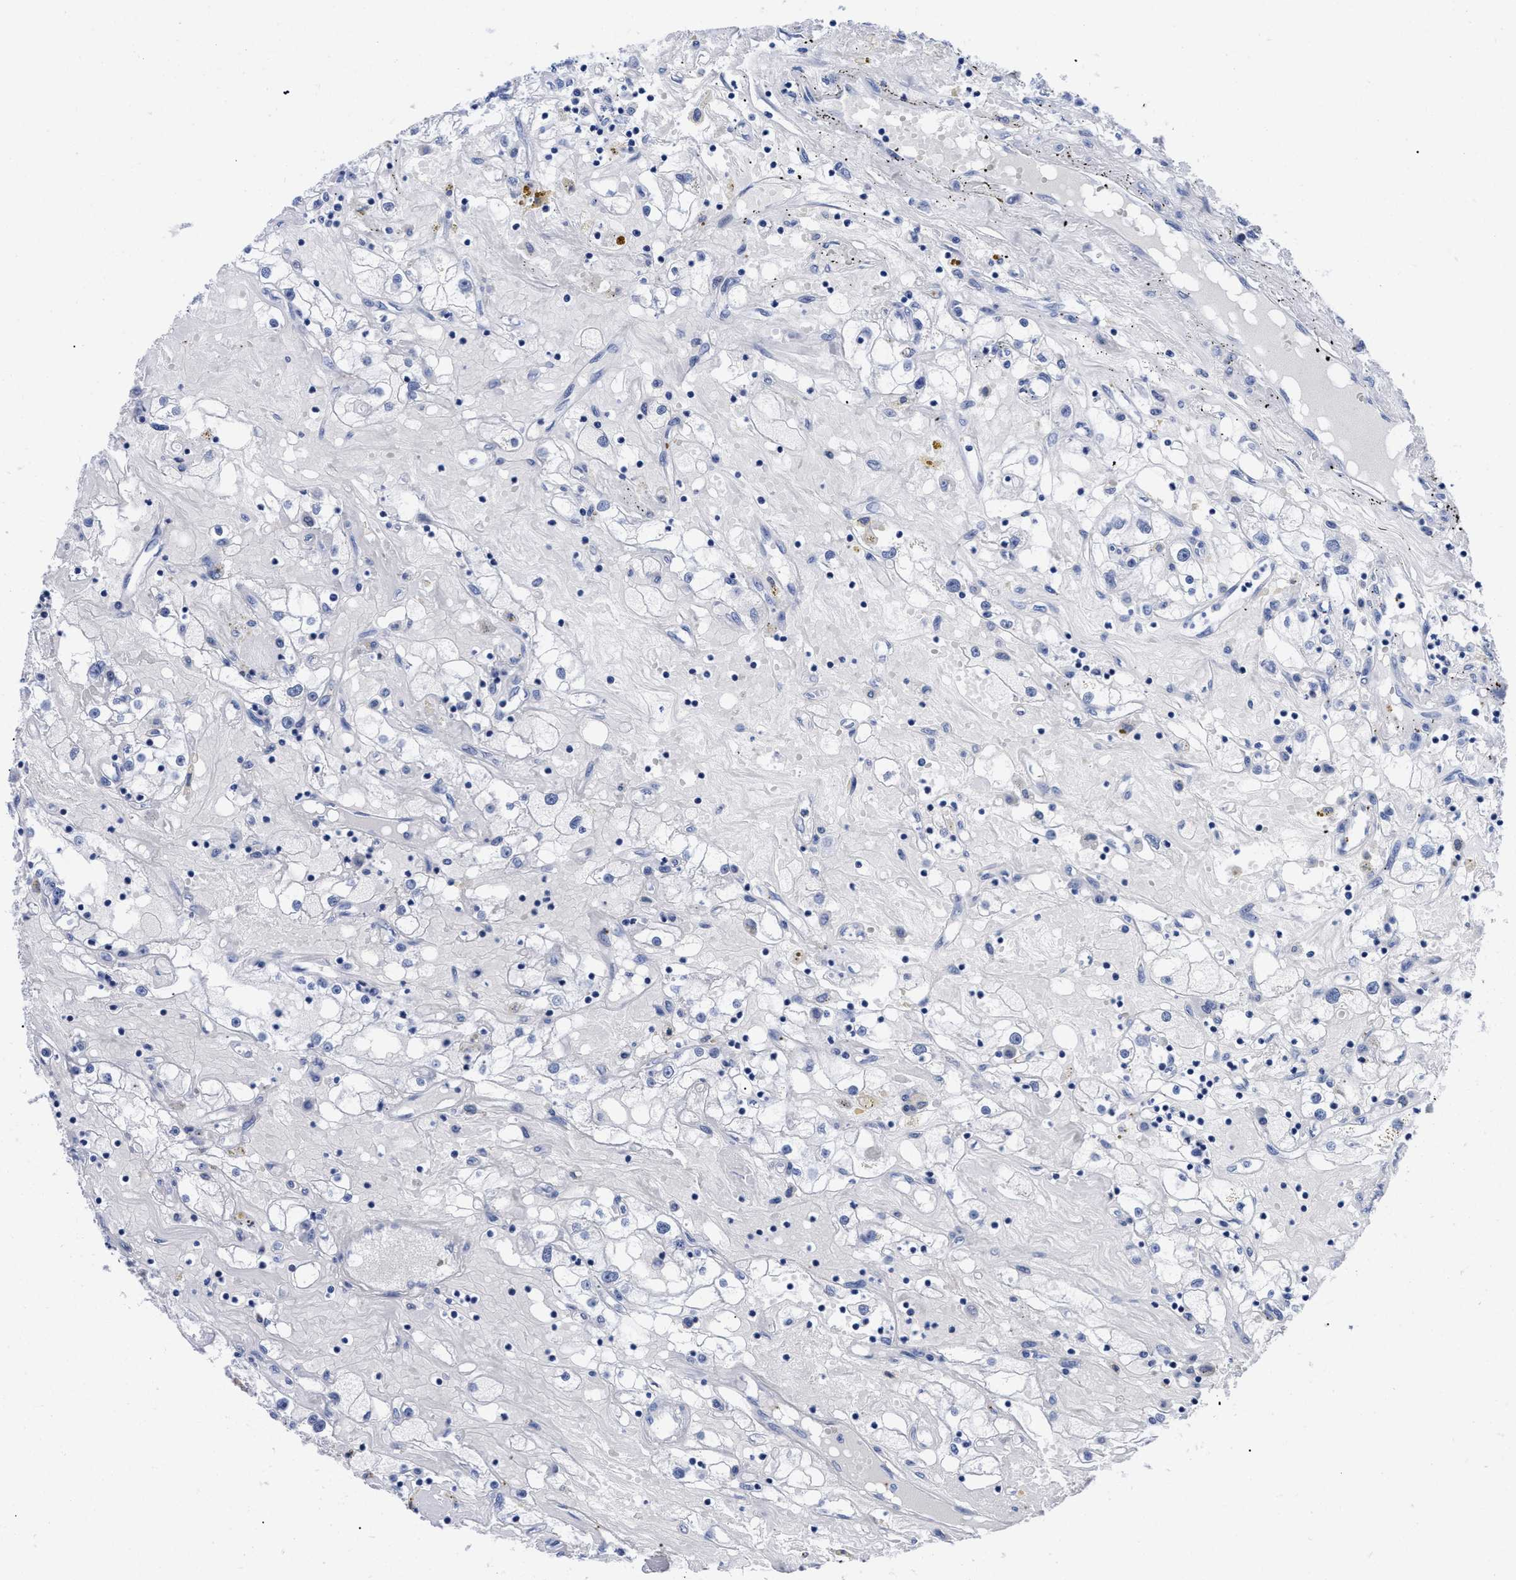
{"staining": {"intensity": "negative", "quantity": "none", "location": "none"}, "tissue": "renal cancer", "cell_type": "Tumor cells", "image_type": "cancer", "snomed": [{"axis": "morphology", "description": "Adenocarcinoma, NOS"}, {"axis": "topography", "description": "Kidney"}], "caption": "This is an immunohistochemistry (IHC) photomicrograph of human renal cancer (adenocarcinoma). There is no staining in tumor cells.", "gene": "TREML1", "patient": {"sex": "male", "age": 56}}